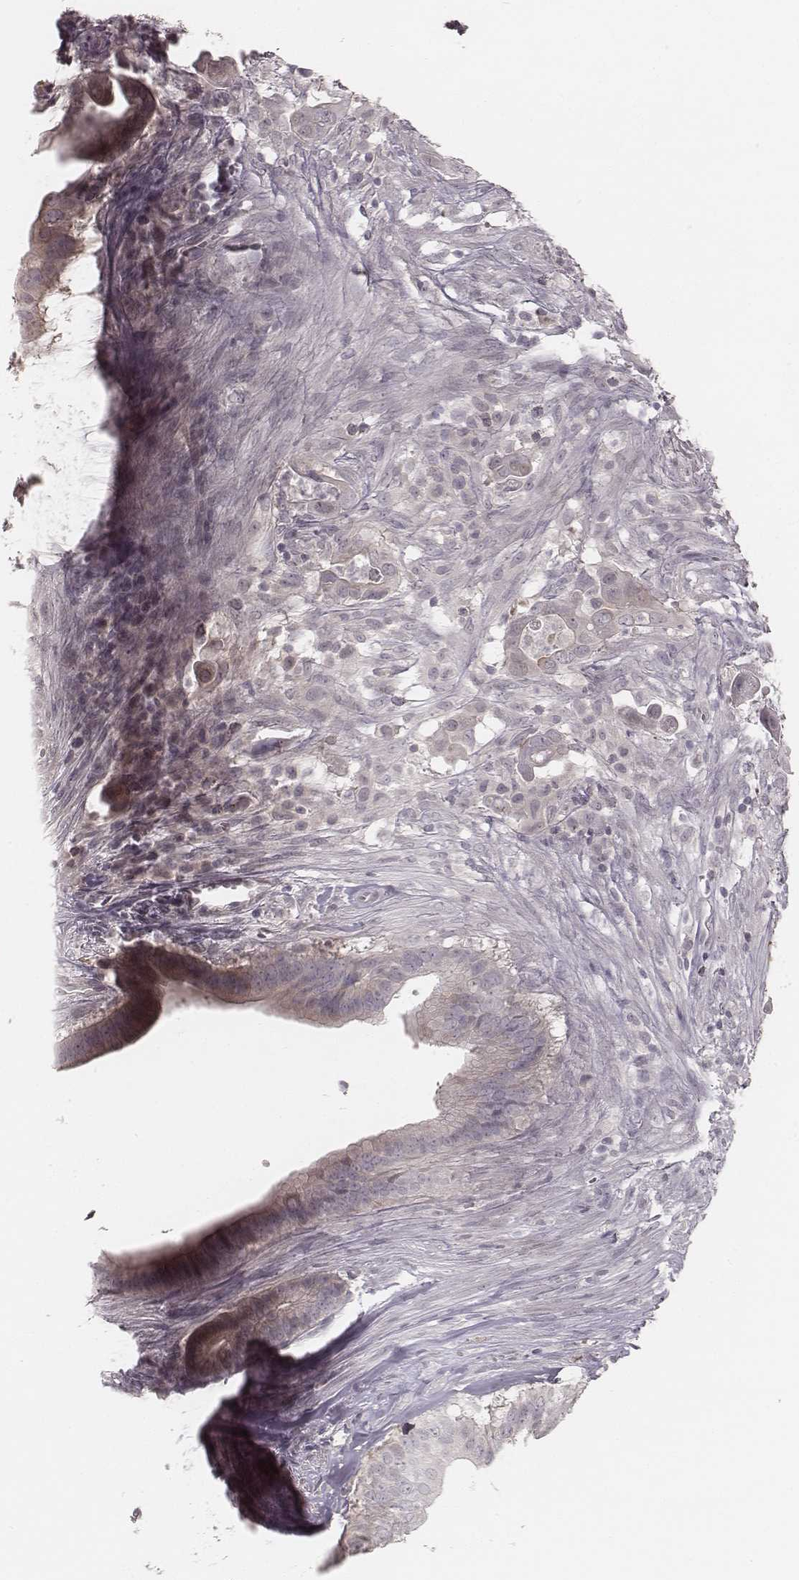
{"staining": {"intensity": "negative", "quantity": "none", "location": "none"}, "tissue": "pancreatic cancer", "cell_type": "Tumor cells", "image_type": "cancer", "snomed": [{"axis": "morphology", "description": "Adenocarcinoma, NOS"}, {"axis": "topography", "description": "Pancreas"}], "caption": "An immunohistochemistry histopathology image of pancreatic adenocarcinoma is shown. There is no staining in tumor cells of pancreatic adenocarcinoma. Brightfield microscopy of IHC stained with DAB (brown) and hematoxylin (blue), captured at high magnification.", "gene": "ACACB", "patient": {"sex": "male", "age": 61}}